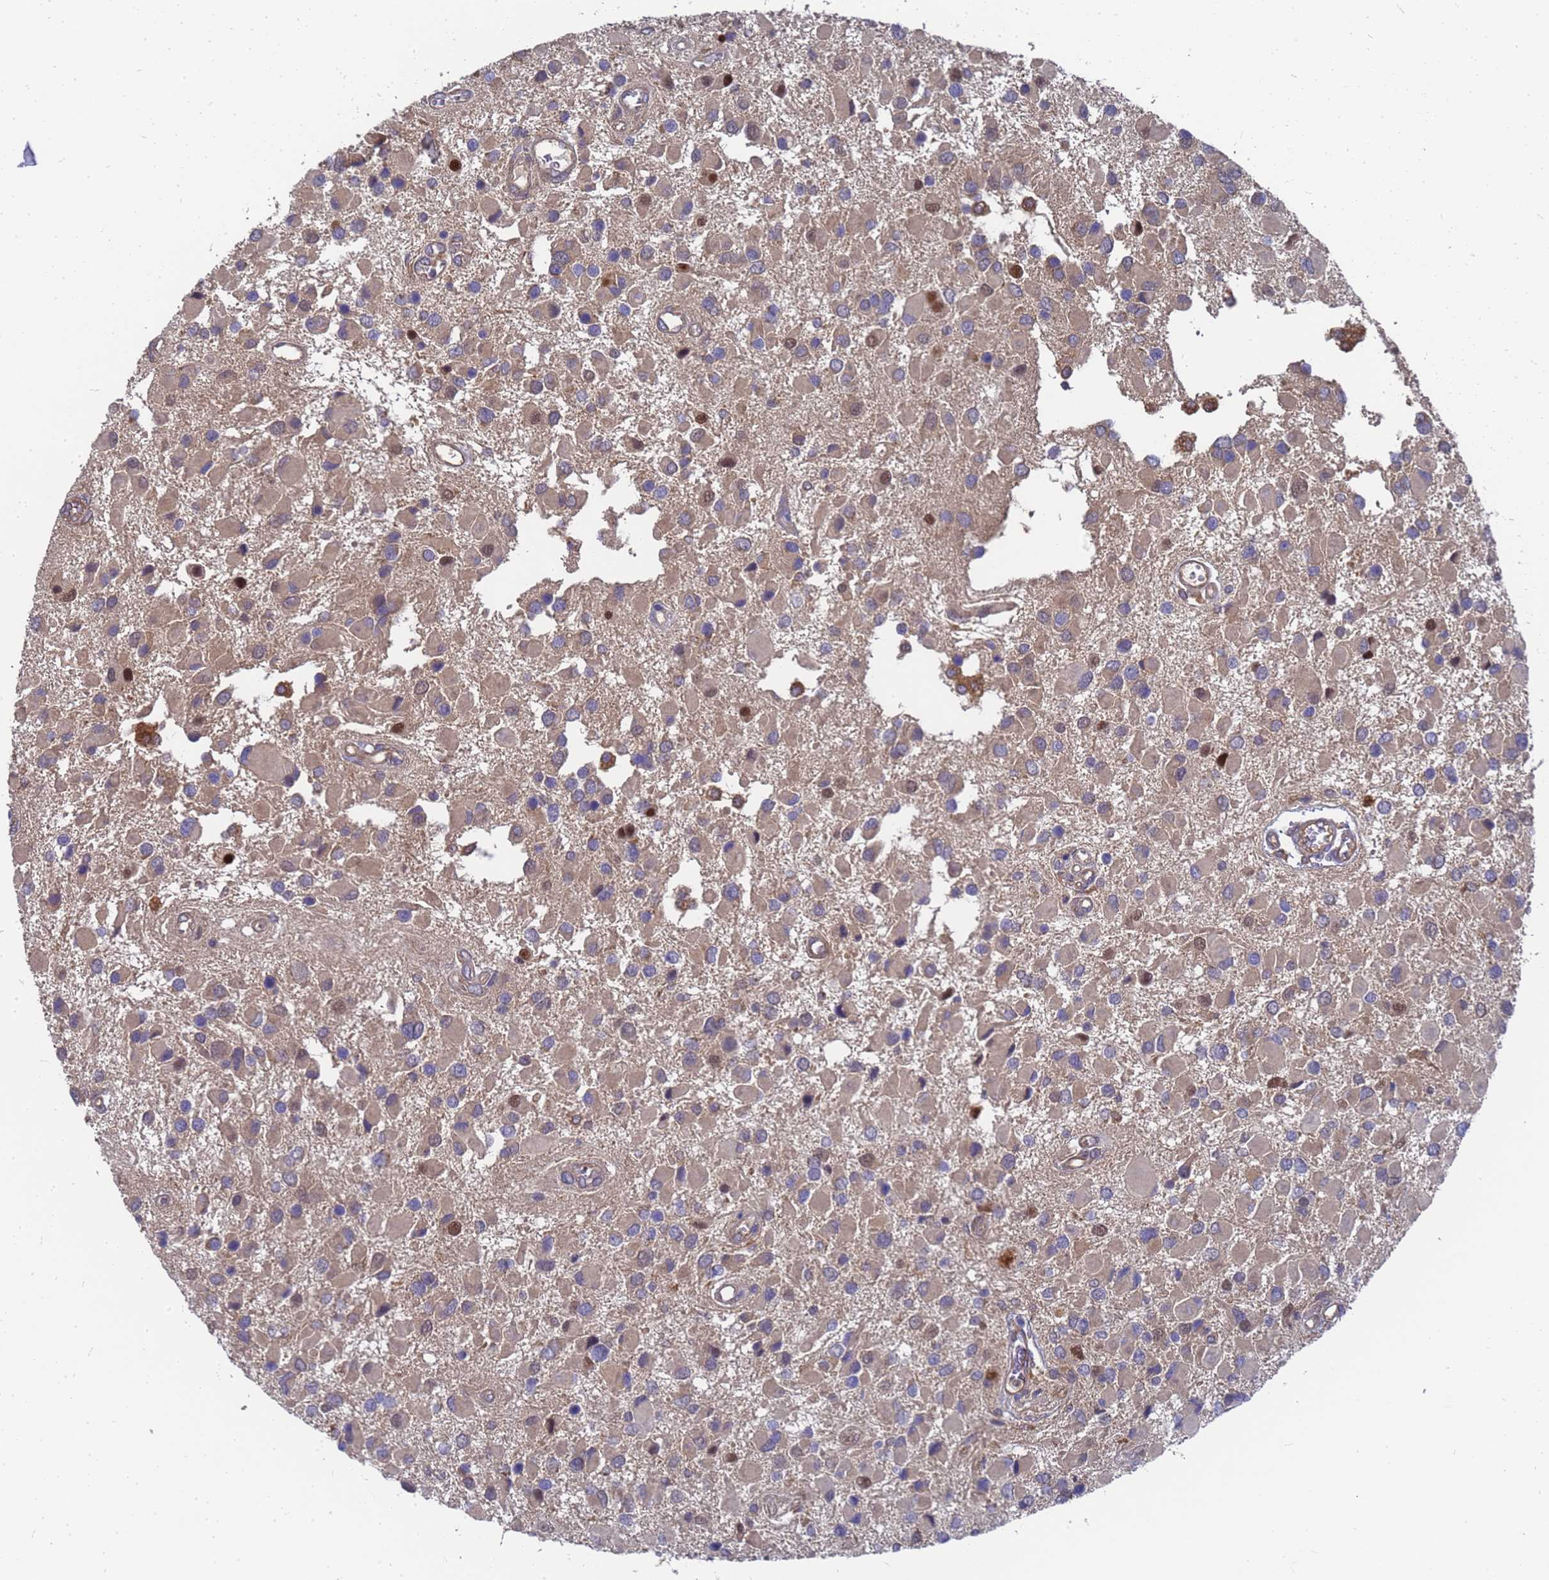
{"staining": {"intensity": "weak", "quantity": ">75%", "location": "cytoplasmic/membranous"}, "tissue": "glioma", "cell_type": "Tumor cells", "image_type": "cancer", "snomed": [{"axis": "morphology", "description": "Glioma, malignant, High grade"}, {"axis": "topography", "description": "Brain"}], "caption": "Brown immunohistochemical staining in glioma shows weak cytoplasmic/membranous staining in approximately >75% of tumor cells.", "gene": "SLC35E2B", "patient": {"sex": "male", "age": 53}}